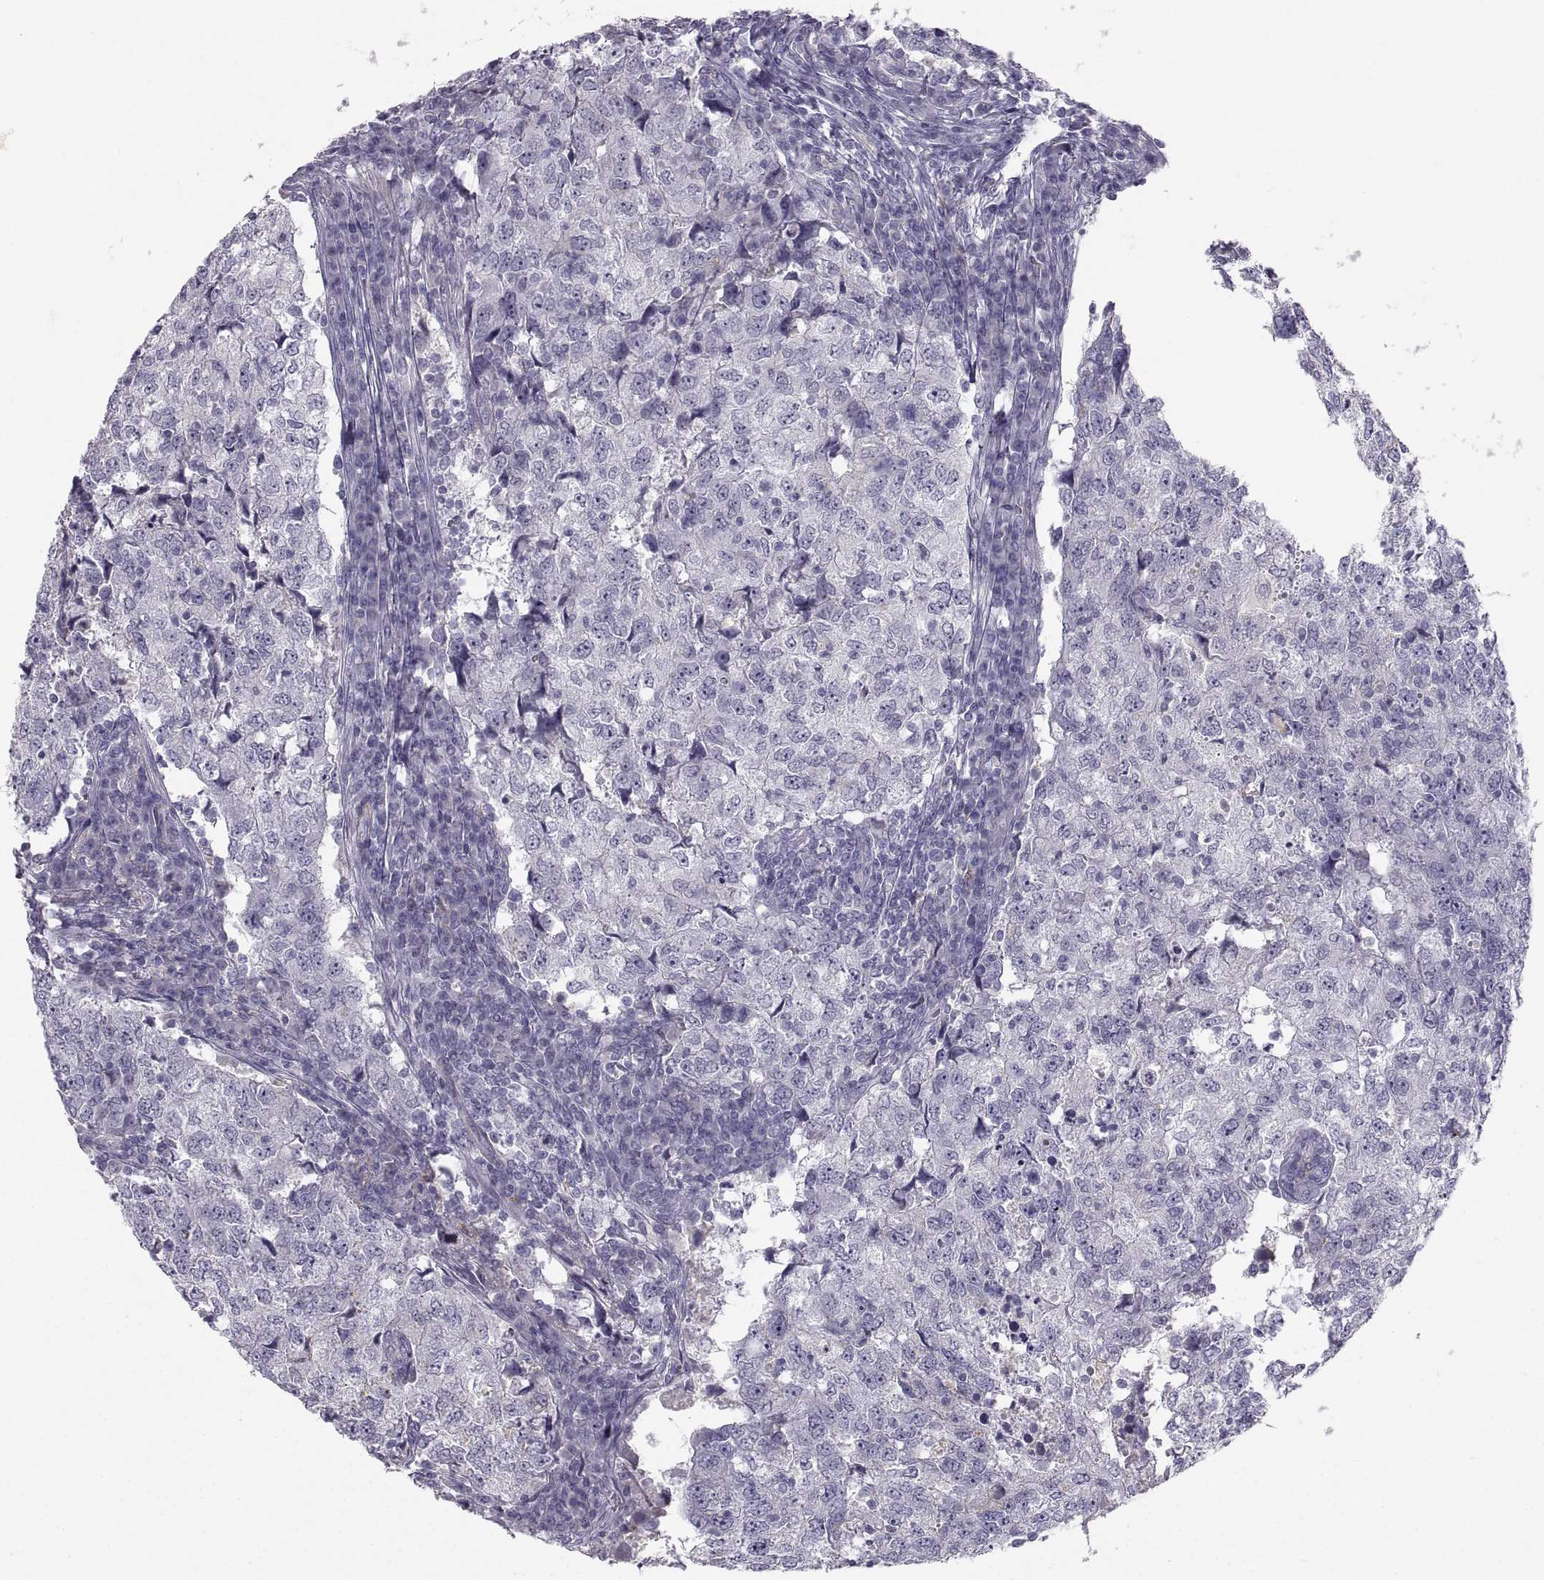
{"staining": {"intensity": "negative", "quantity": "none", "location": "none"}, "tissue": "breast cancer", "cell_type": "Tumor cells", "image_type": "cancer", "snomed": [{"axis": "morphology", "description": "Duct carcinoma"}, {"axis": "topography", "description": "Breast"}], "caption": "Immunohistochemistry image of neoplastic tissue: human breast cancer stained with DAB (3,3'-diaminobenzidine) shows no significant protein expression in tumor cells.", "gene": "PGM5", "patient": {"sex": "female", "age": 30}}